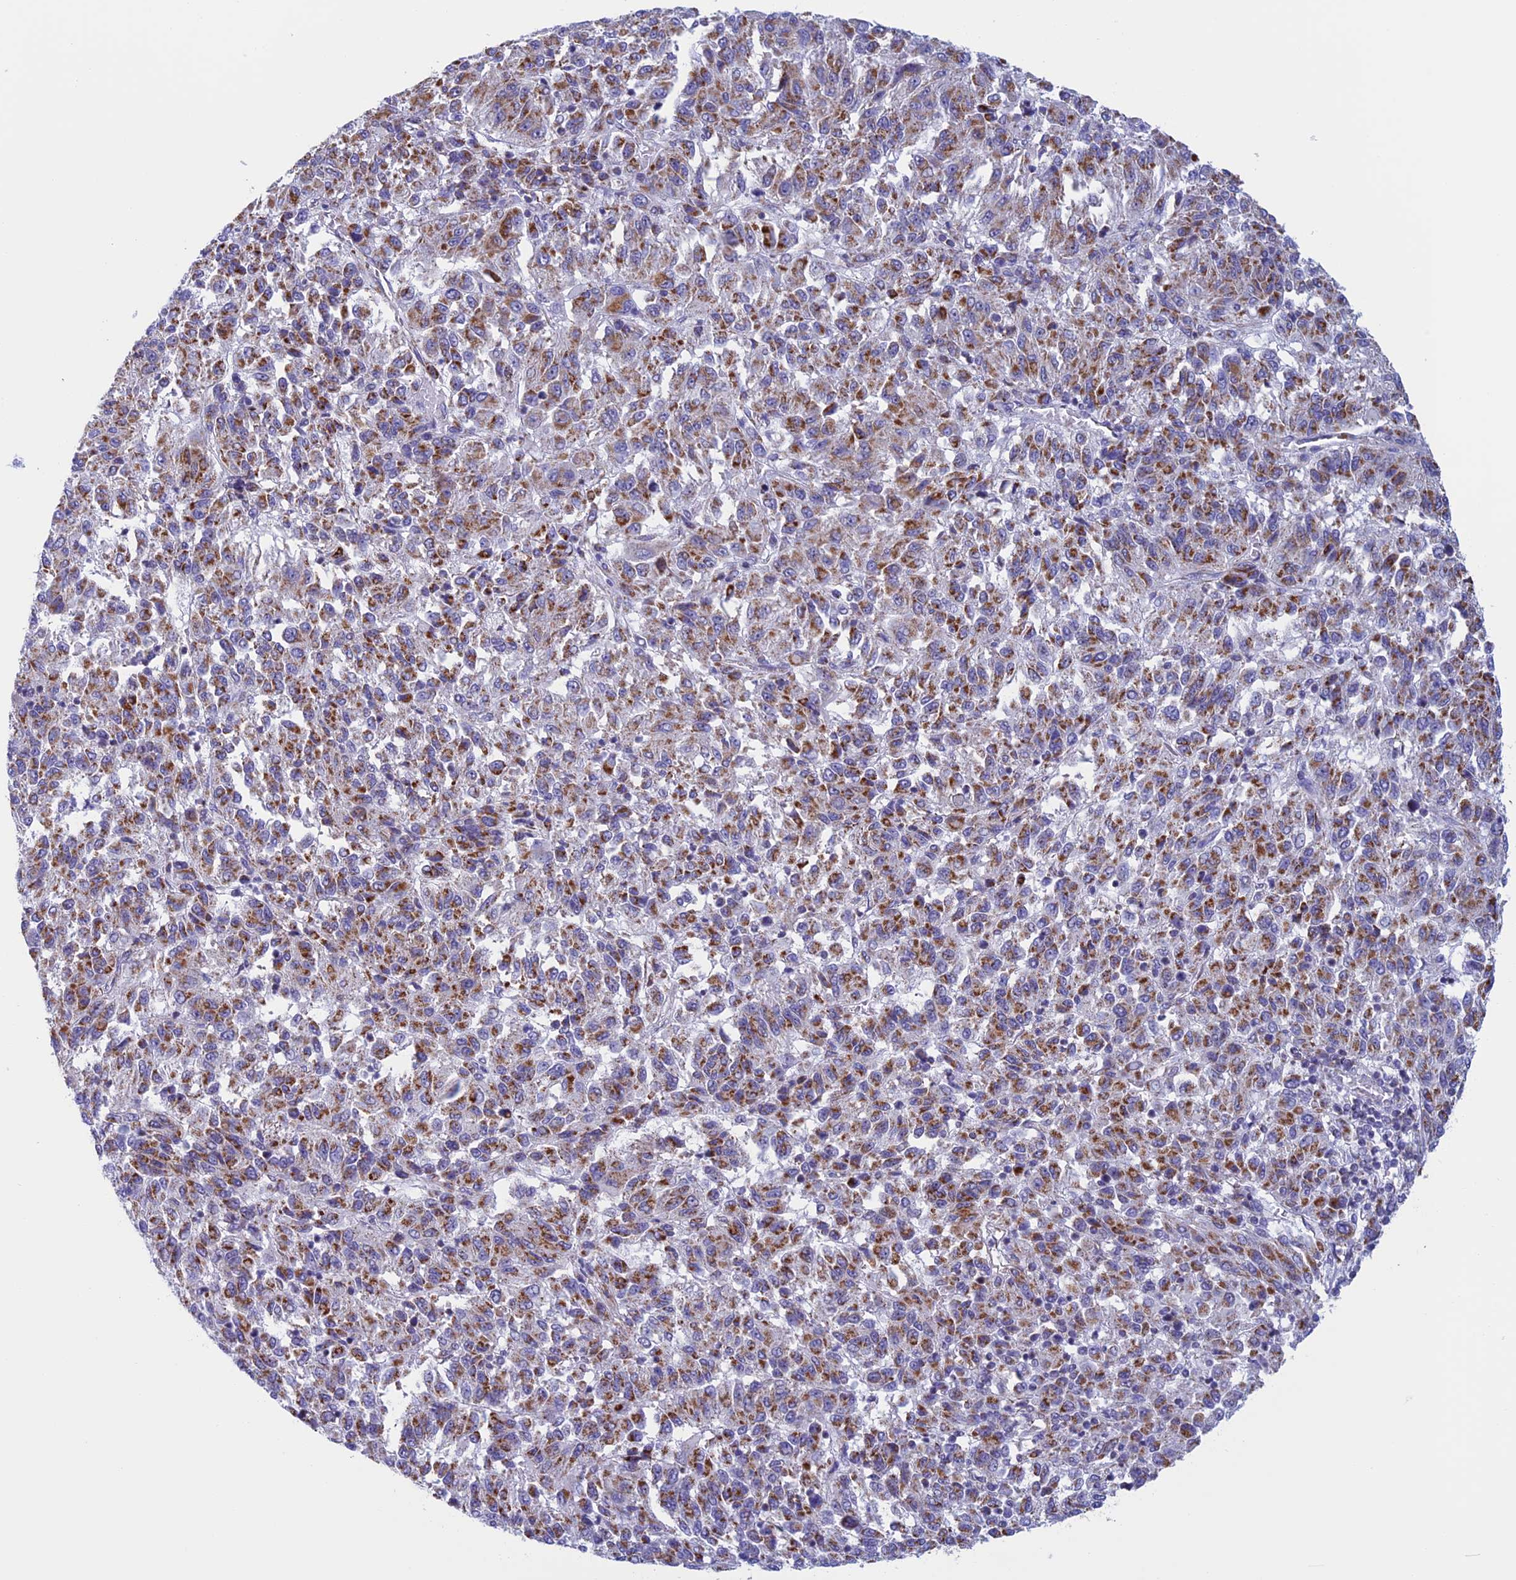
{"staining": {"intensity": "moderate", "quantity": ">75%", "location": "cytoplasmic/membranous"}, "tissue": "melanoma", "cell_type": "Tumor cells", "image_type": "cancer", "snomed": [{"axis": "morphology", "description": "Malignant melanoma, Metastatic site"}, {"axis": "topography", "description": "Lung"}], "caption": "There is medium levels of moderate cytoplasmic/membranous positivity in tumor cells of melanoma, as demonstrated by immunohistochemical staining (brown color).", "gene": "NDUFB9", "patient": {"sex": "male", "age": 64}}